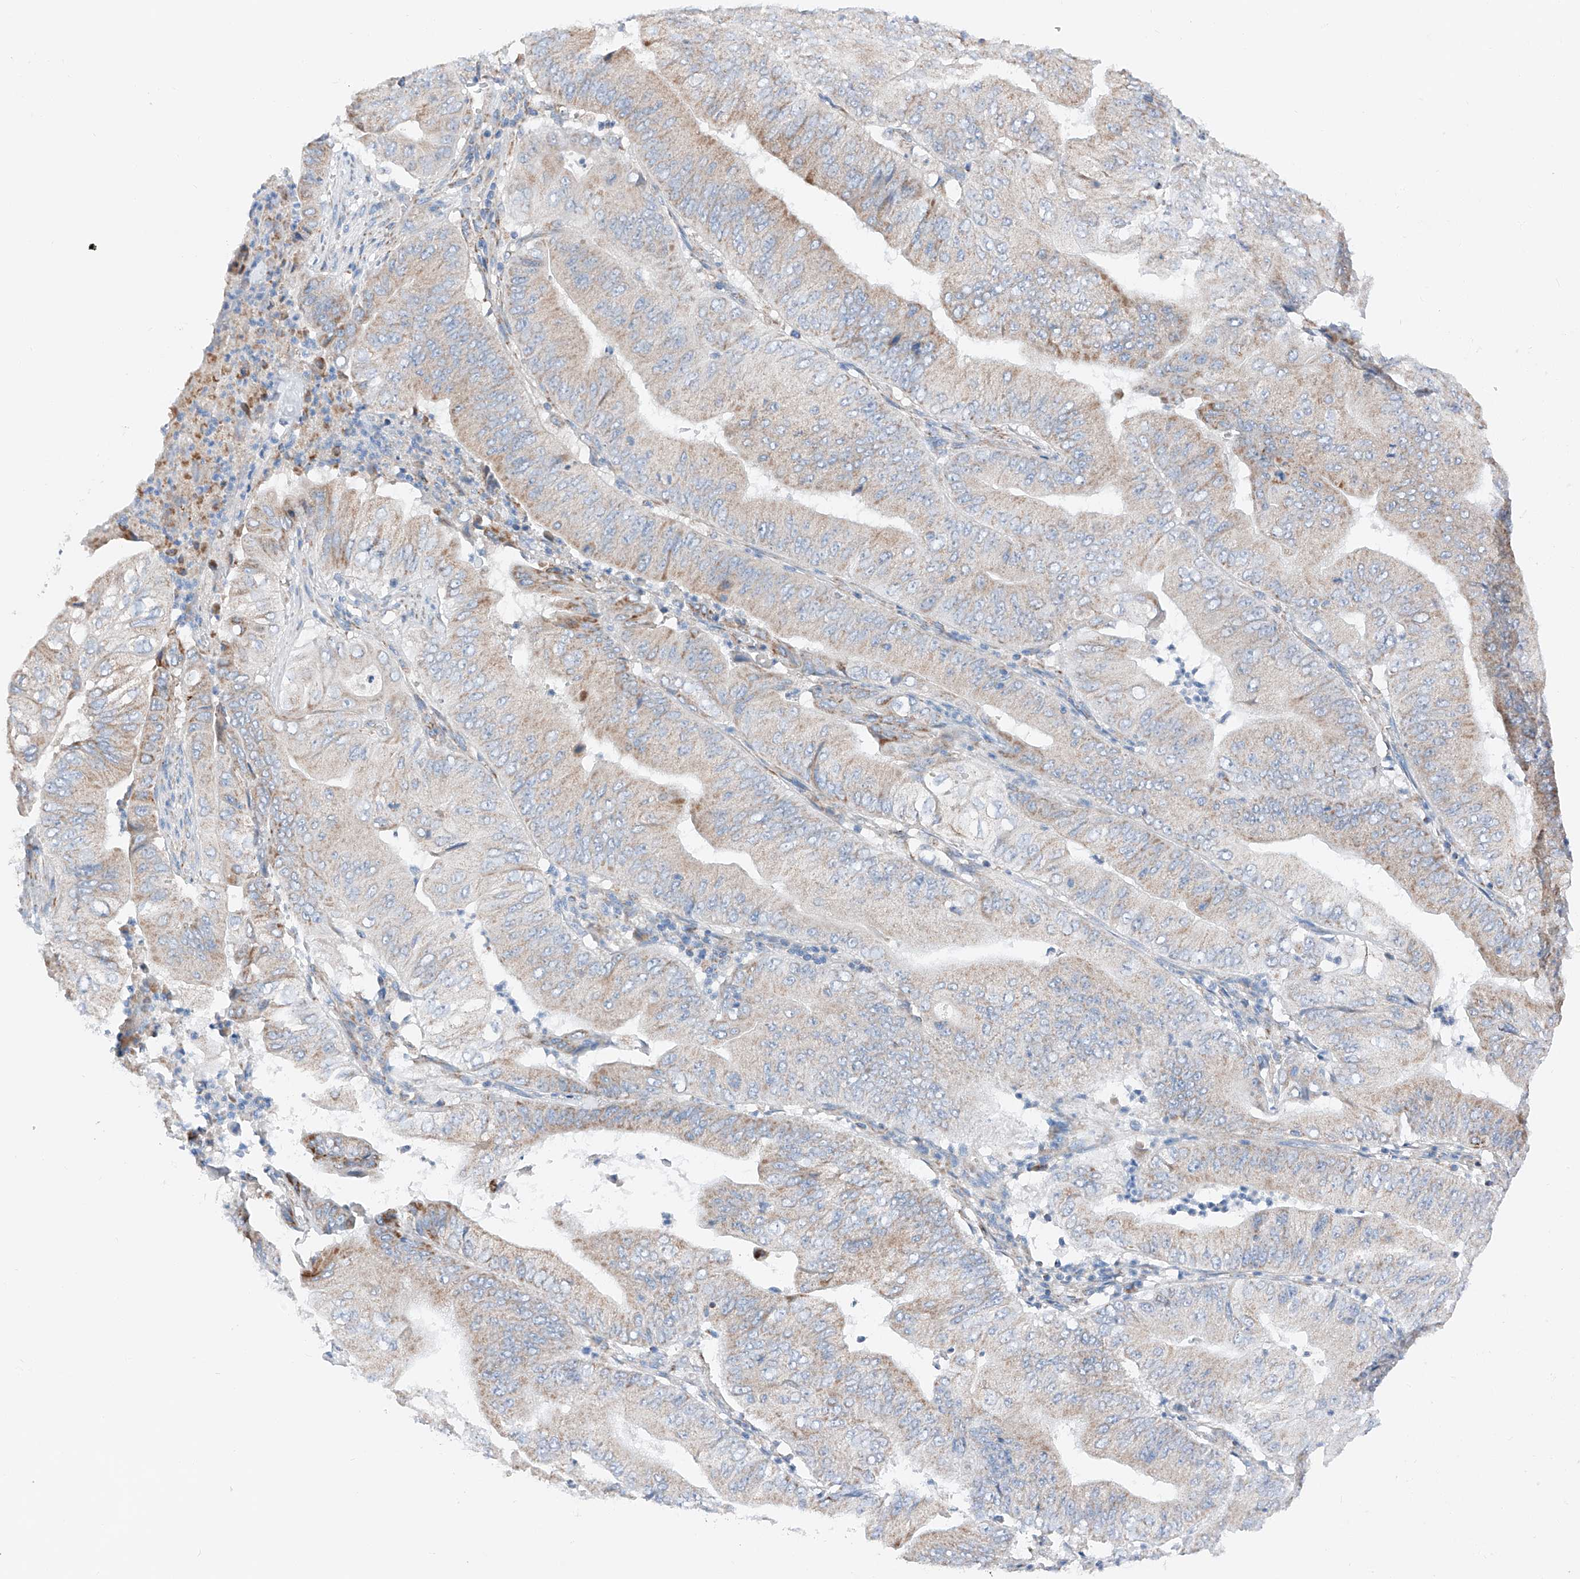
{"staining": {"intensity": "moderate", "quantity": "<25%", "location": "cytoplasmic/membranous"}, "tissue": "pancreatic cancer", "cell_type": "Tumor cells", "image_type": "cancer", "snomed": [{"axis": "morphology", "description": "Adenocarcinoma, NOS"}, {"axis": "topography", "description": "Pancreas"}], "caption": "IHC image of neoplastic tissue: human pancreatic cancer (adenocarcinoma) stained using IHC displays low levels of moderate protein expression localized specifically in the cytoplasmic/membranous of tumor cells, appearing as a cytoplasmic/membranous brown color.", "gene": "MRAP", "patient": {"sex": "female", "age": 77}}